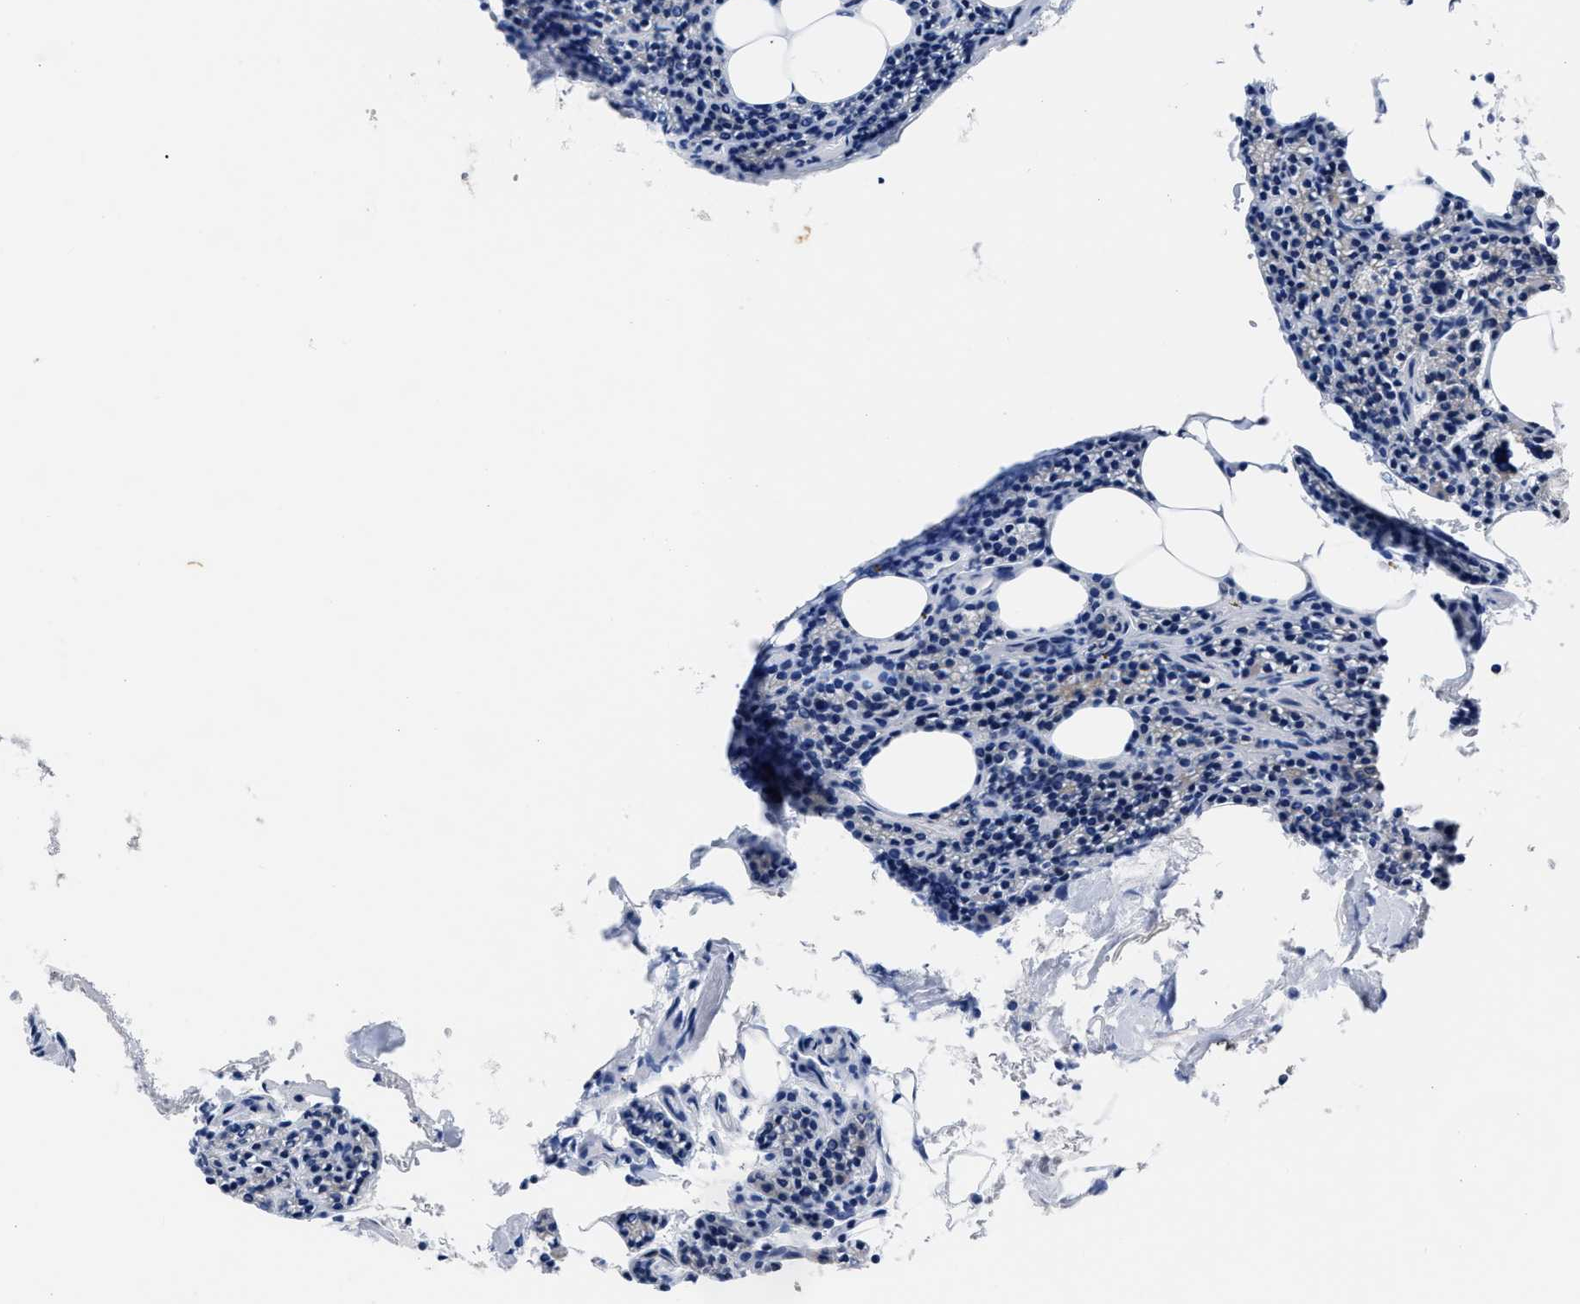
{"staining": {"intensity": "moderate", "quantity": "<25%", "location": "cytoplasmic/membranous"}, "tissue": "parathyroid gland", "cell_type": "Glandular cells", "image_type": "normal", "snomed": [{"axis": "morphology", "description": "Normal tissue, NOS"}, {"axis": "morphology", "description": "Adenoma, NOS"}, {"axis": "topography", "description": "Parathyroid gland"}], "caption": "Moderate cytoplasmic/membranous positivity is appreciated in about <25% of glandular cells in unremarkable parathyroid gland.", "gene": "MOV10L1", "patient": {"sex": "female", "age": 70}}